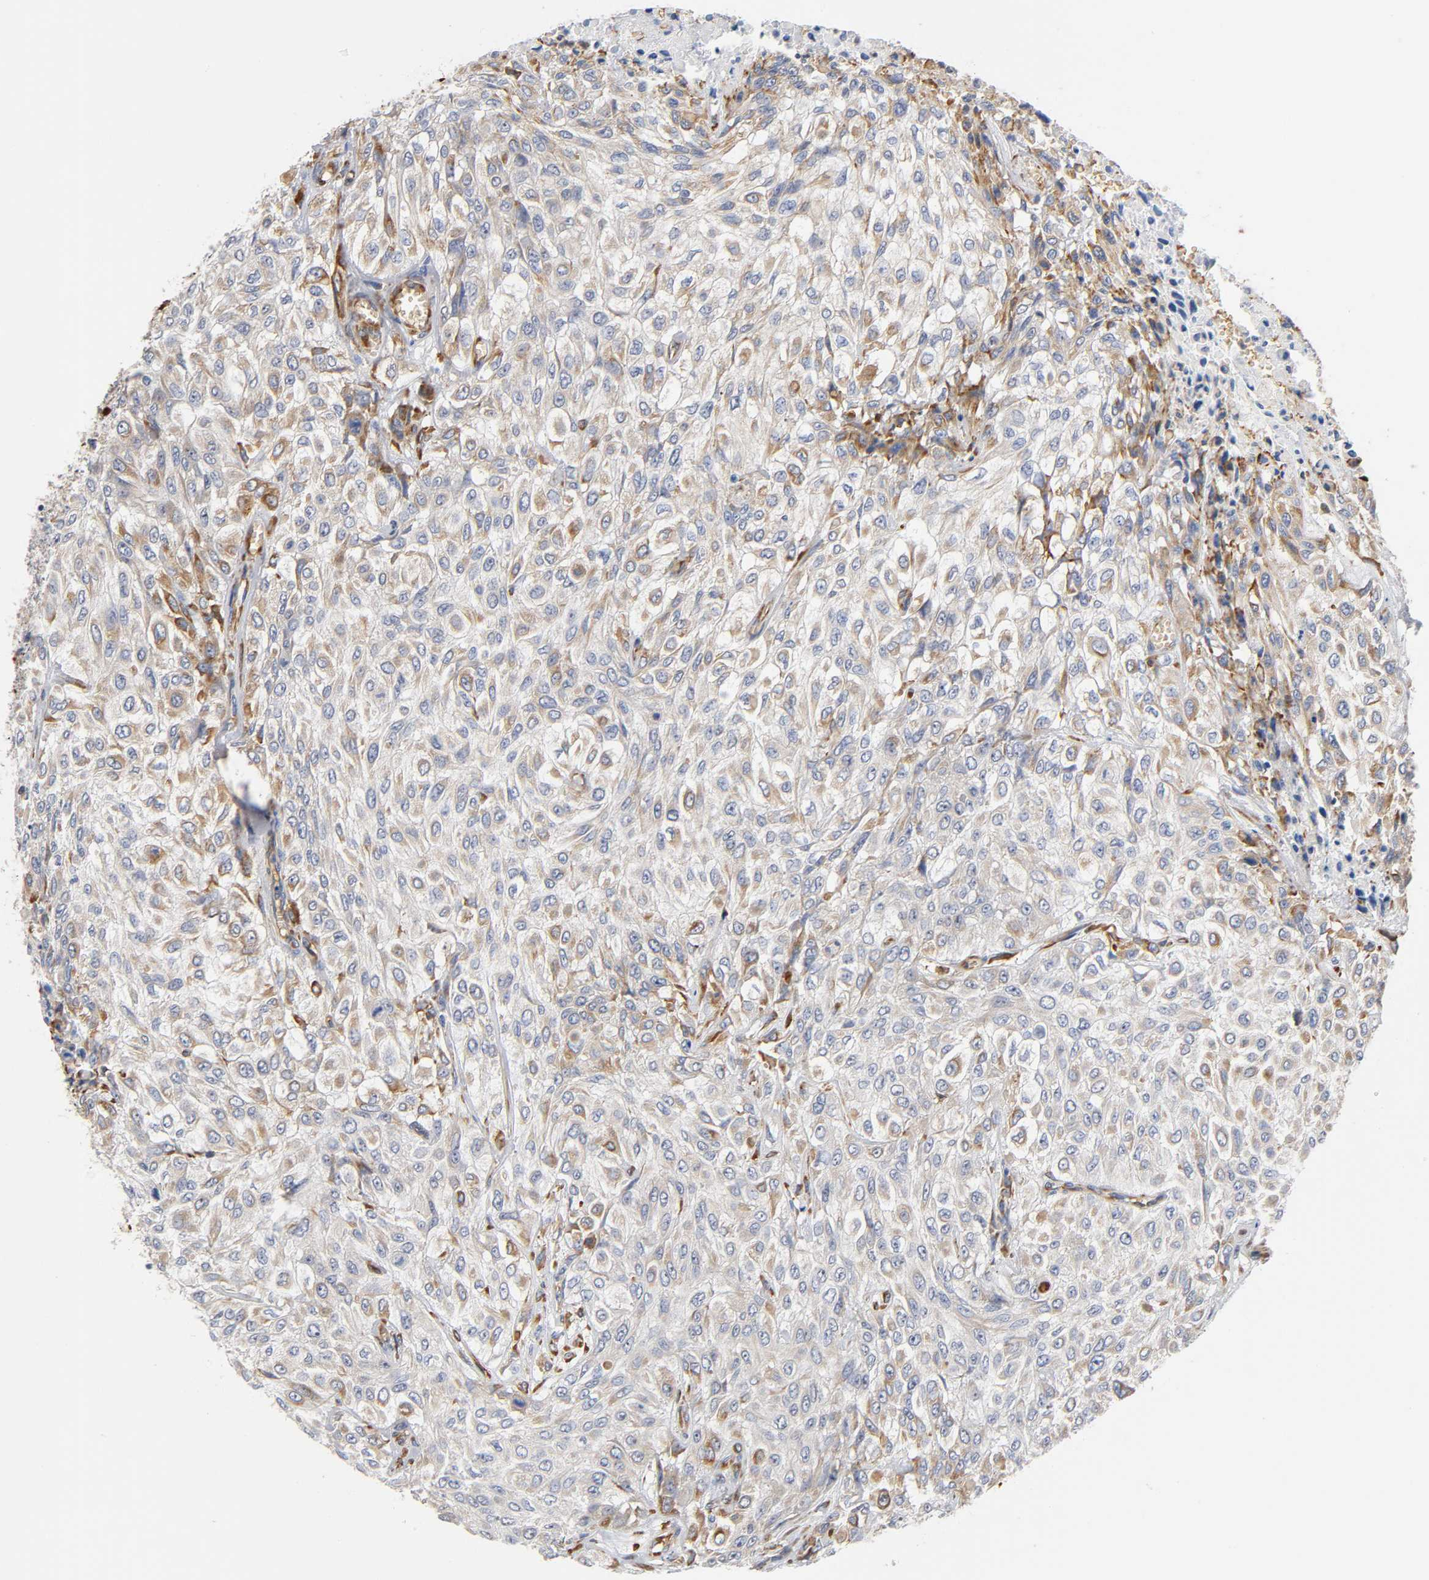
{"staining": {"intensity": "moderate", "quantity": ">75%", "location": "cytoplasmic/membranous"}, "tissue": "urothelial cancer", "cell_type": "Tumor cells", "image_type": "cancer", "snomed": [{"axis": "morphology", "description": "Urothelial carcinoma, High grade"}, {"axis": "topography", "description": "Urinary bladder"}], "caption": "Protein analysis of high-grade urothelial carcinoma tissue demonstrates moderate cytoplasmic/membranous expression in about >75% of tumor cells. The protein is stained brown, and the nuclei are stained in blue (DAB IHC with brightfield microscopy, high magnification).", "gene": "UCKL1", "patient": {"sex": "male", "age": 57}}